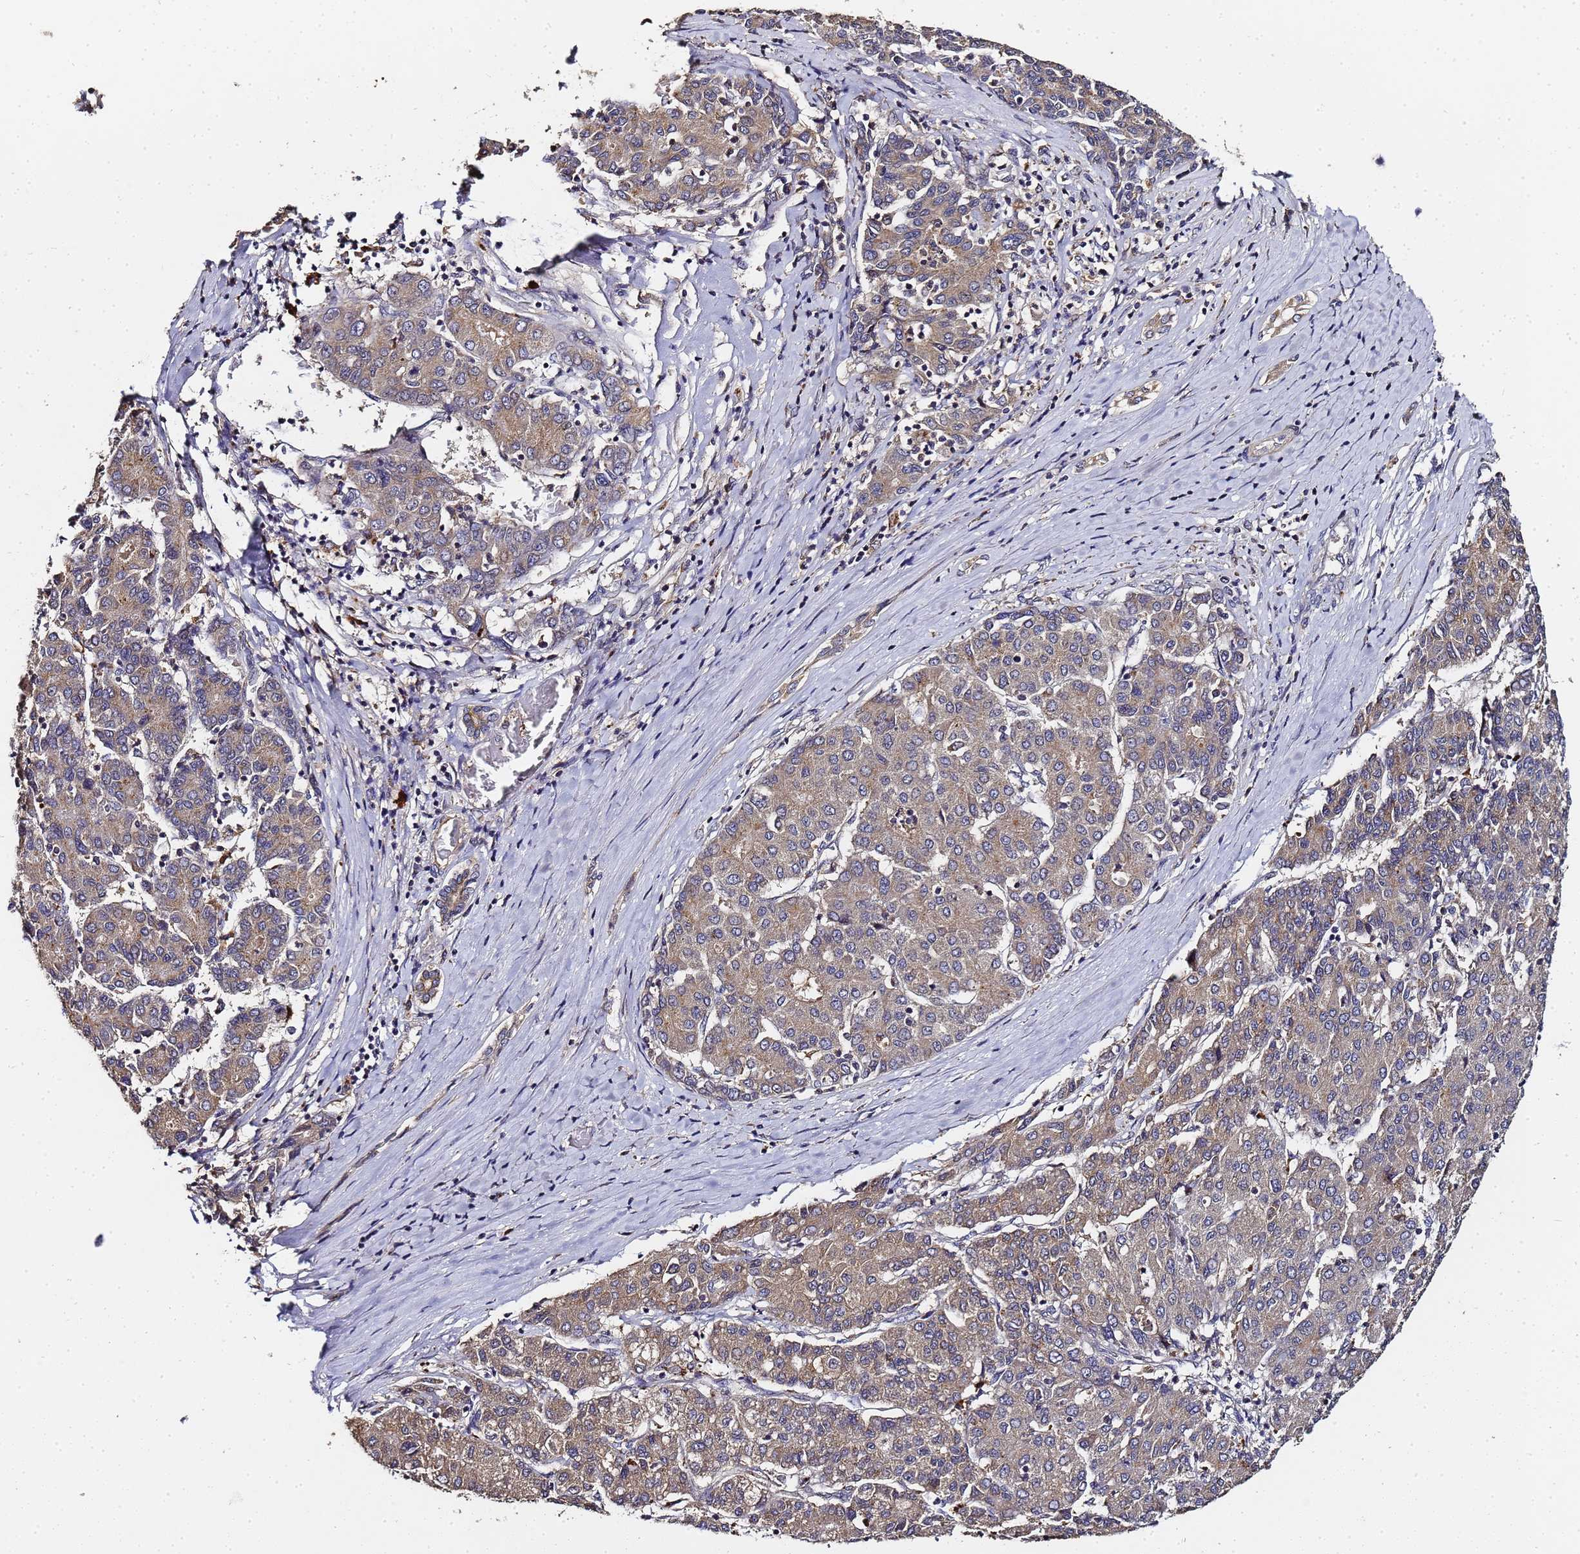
{"staining": {"intensity": "weak", "quantity": ">75%", "location": "cytoplasmic/membranous"}, "tissue": "liver cancer", "cell_type": "Tumor cells", "image_type": "cancer", "snomed": [{"axis": "morphology", "description": "Carcinoma, Hepatocellular, NOS"}, {"axis": "topography", "description": "Liver"}], "caption": "Protein expression analysis of human liver cancer (hepatocellular carcinoma) reveals weak cytoplasmic/membranous staining in about >75% of tumor cells. (DAB (3,3'-diaminobenzidine) IHC with brightfield microscopy, high magnification).", "gene": "LGI4", "patient": {"sex": "male", "age": 65}}